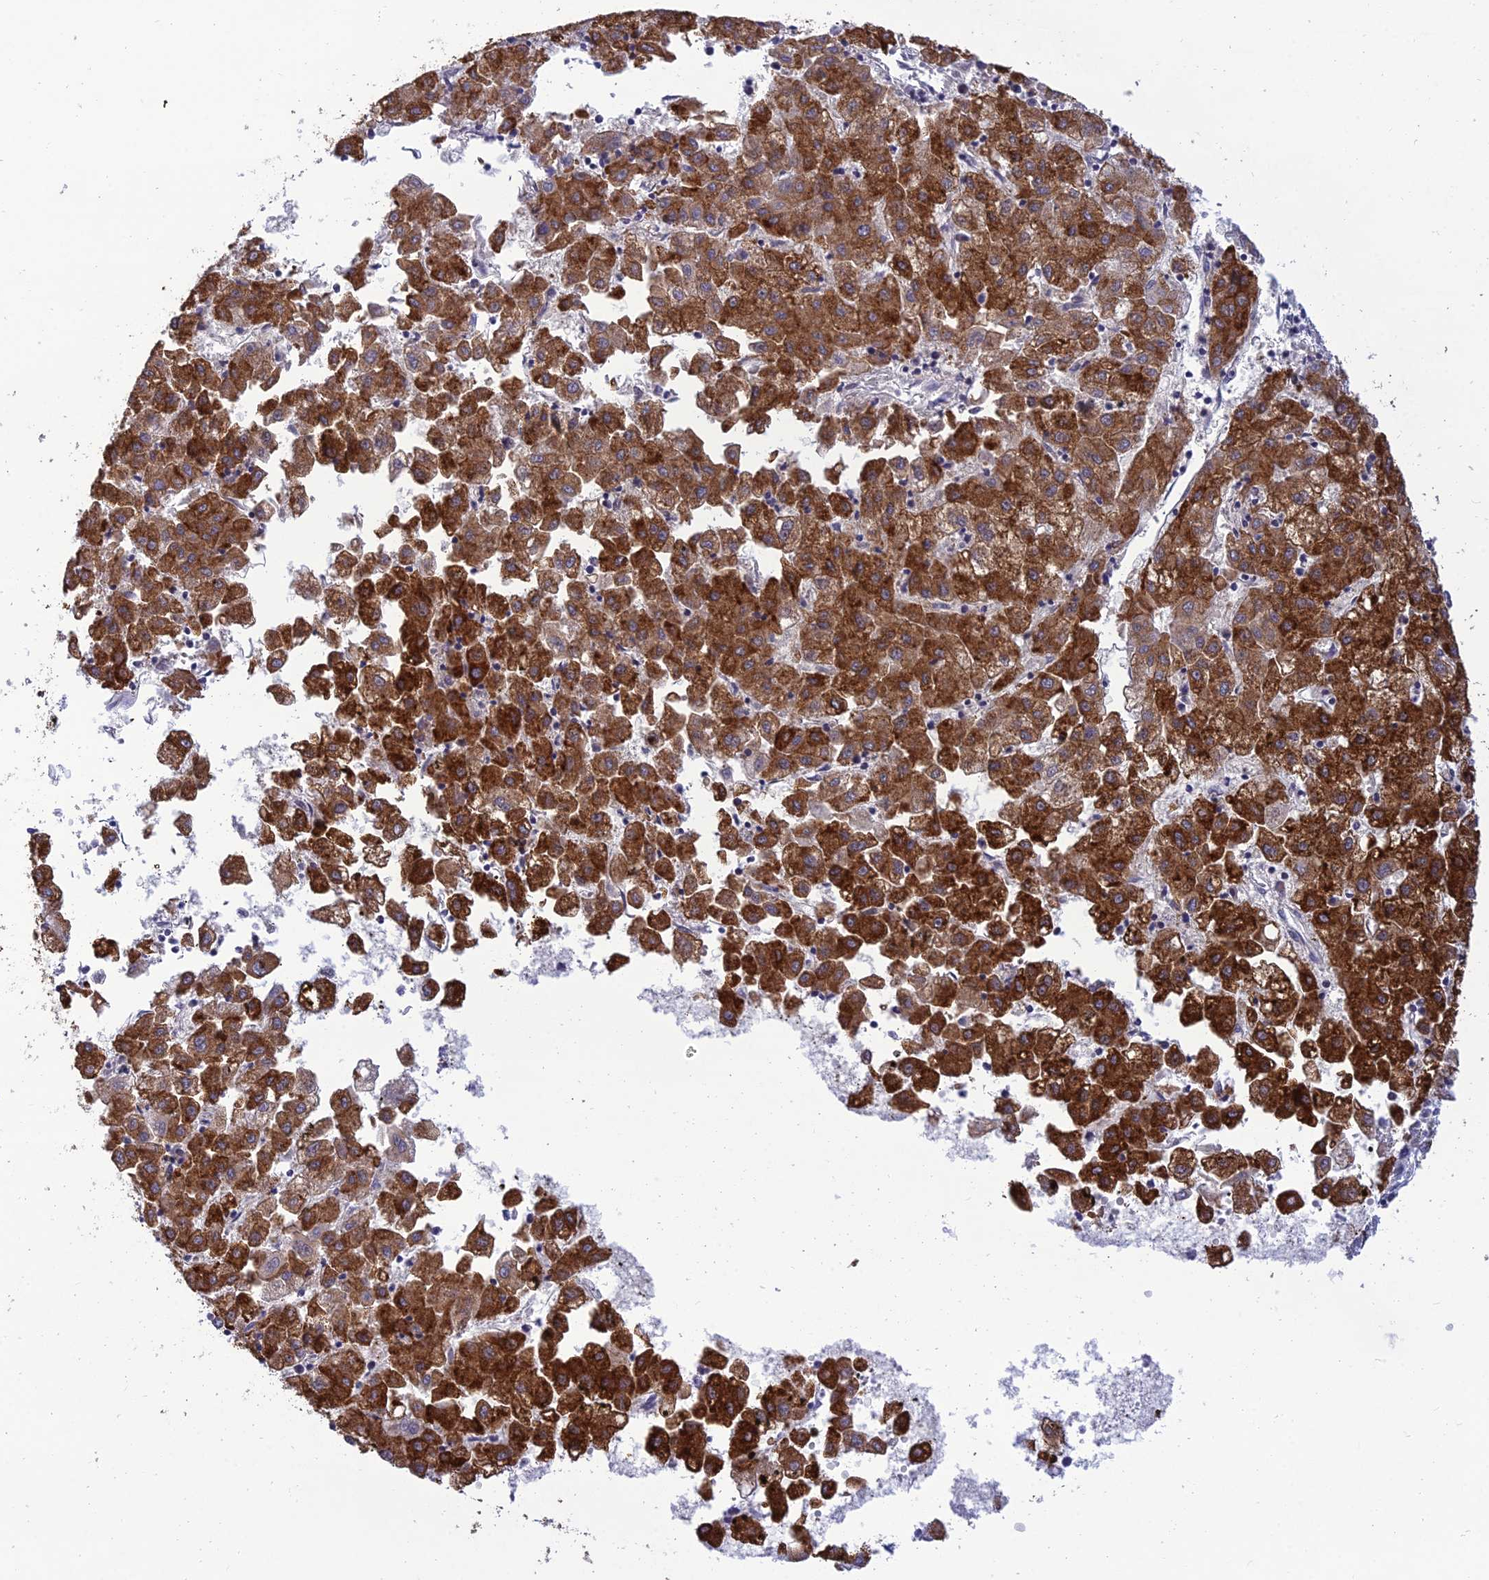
{"staining": {"intensity": "strong", "quantity": ">75%", "location": "cytoplasmic/membranous"}, "tissue": "liver cancer", "cell_type": "Tumor cells", "image_type": "cancer", "snomed": [{"axis": "morphology", "description": "Carcinoma, Hepatocellular, NOS"}, {"axis": "topography", "description": "Liver"}], "caption": "High-magnification brightfield microscopy of liver cancer (hepatocellular carcinoma) stained with DAB (brown) and counterstained with hematoxylin (blue). tumor cells exhibit strong cytoplasmic/membranous expression is present in about>75% of cells.", "gene": "CLCN7", "patient": {"sex": "male", "age": 72}}